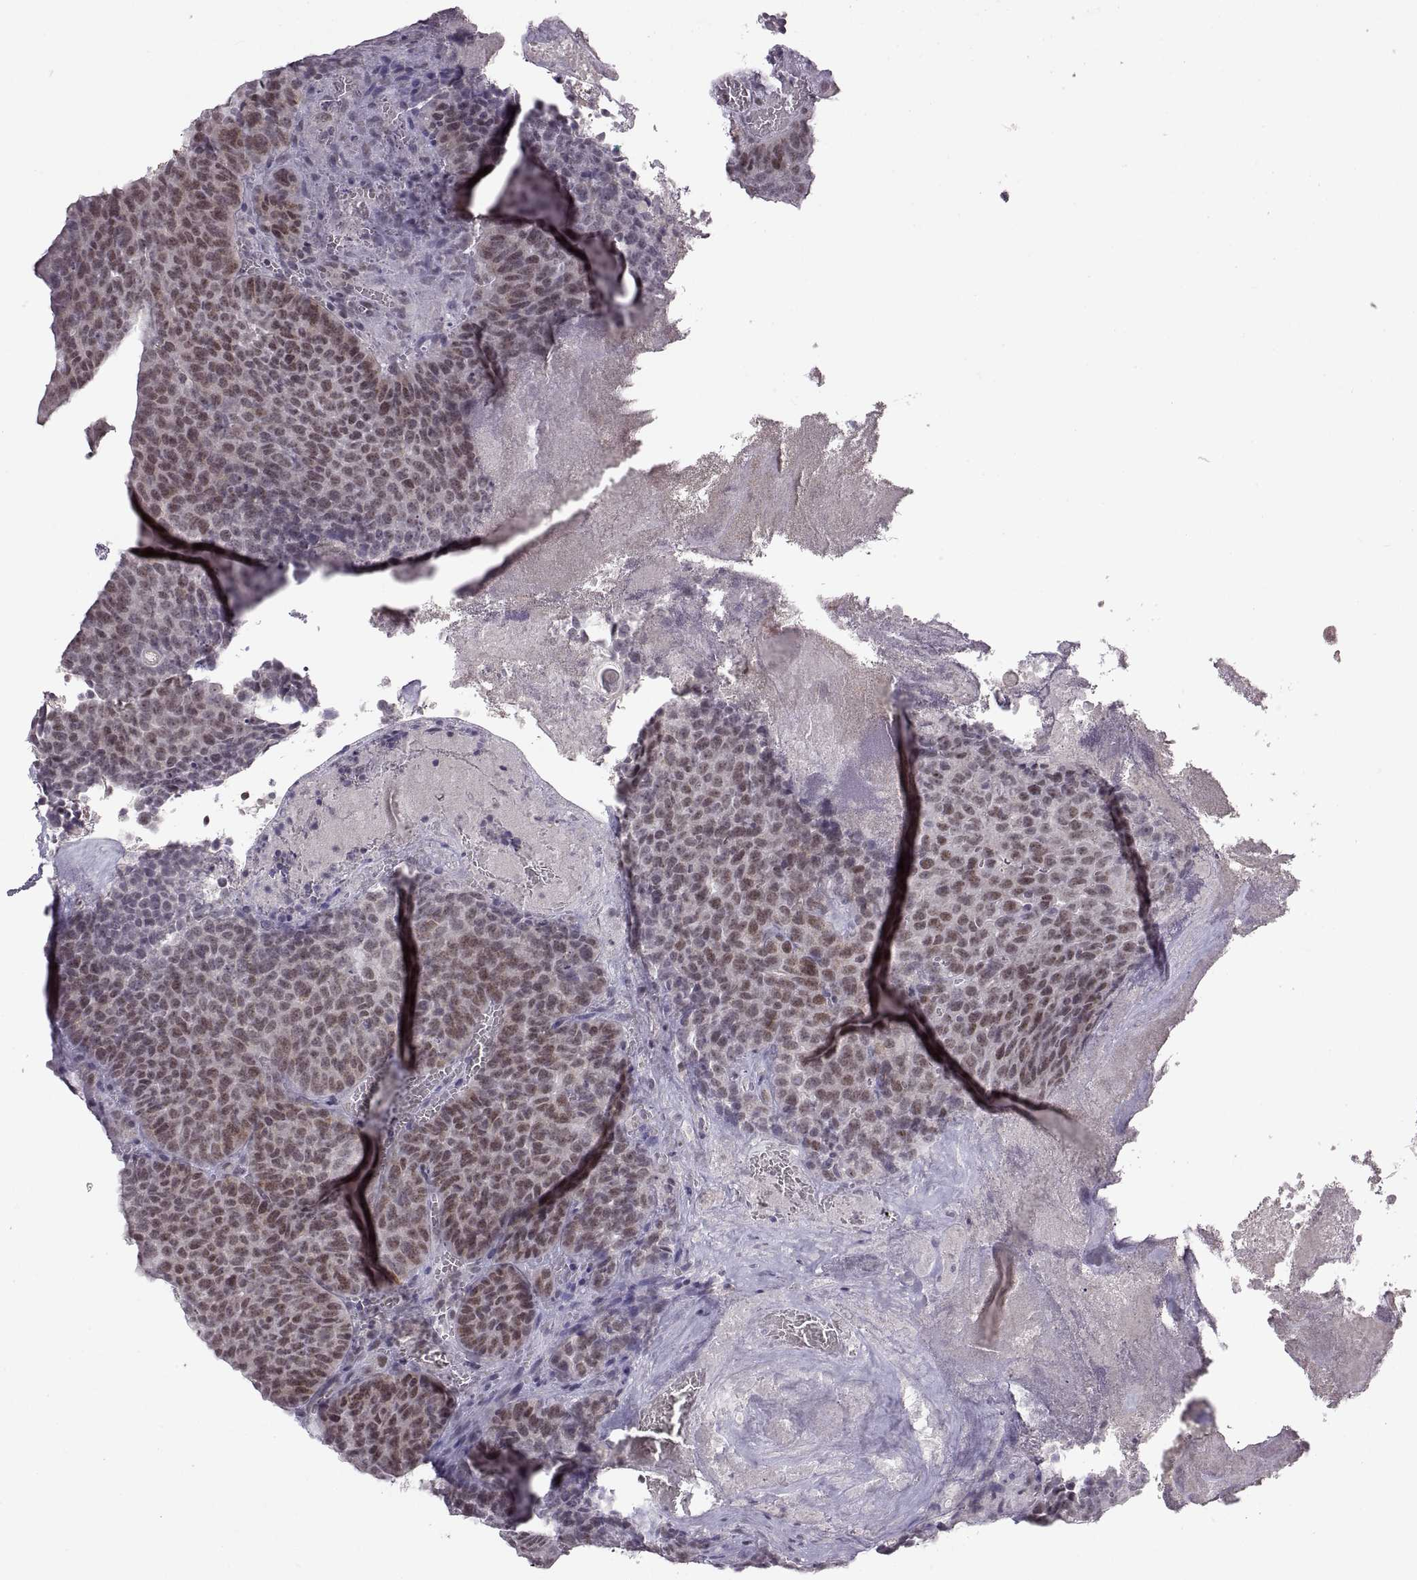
{"staining": {"intensity": "weak", "quantity": ">75%", "location": "nuclear"}, "tissue": "urothelial cancer", "cell_type": "Tumor cells", "image_type": "cancer", "snomed": [{"axis": "morphology", "description": "Urothelial carcinoma, Low grade"}, {"axis": "topography", "description": "Urinary bladder"}], "caption": "Immunohistochemical staining of urothelial cancer displays low levels of weak nuclear staining in about >75% of tumor cells.", "gene": "NEK2", "patient": {"sex": "female", "age": 62}}